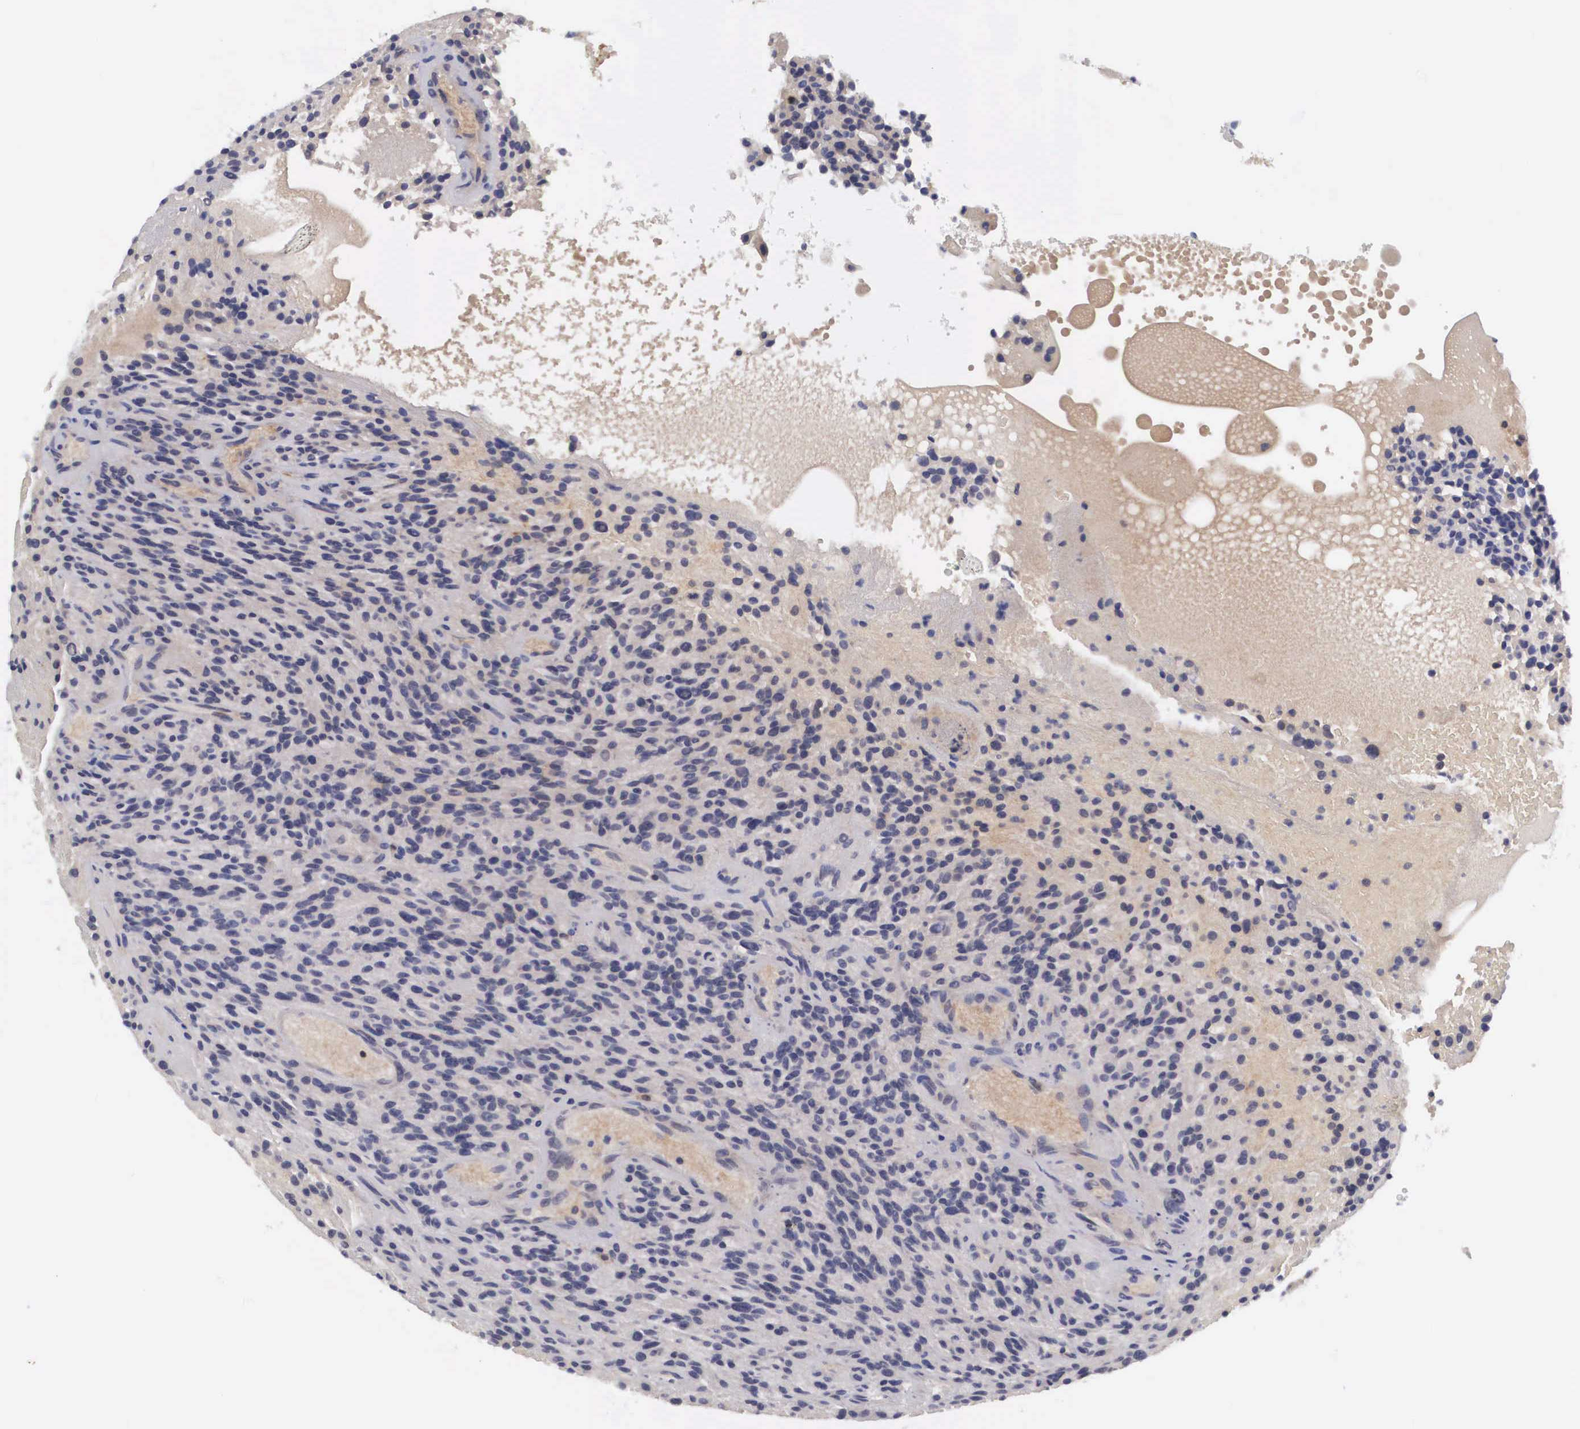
{"staining": {"intensity": "negative", "quantity": "none", "location": "none"}, "tissue": "glioma", "cell_type": "Tumor cells", "image_type": "cancer", "snomed": [{"axis": "morphology", "description": "Glioma, malignant, High grade"}, {"axis": "topography", "description": "Brain"}], "caption": "IHC of glioma reveals no positivity in tumor cells. The staining was performed using DAB to visualize the protein expression in brown, while the nuclei were stained in blue with hematoxylin (Magnification: 20x).", "gene": "ADSL", "patient": {"sex": "female", "age": 13}}